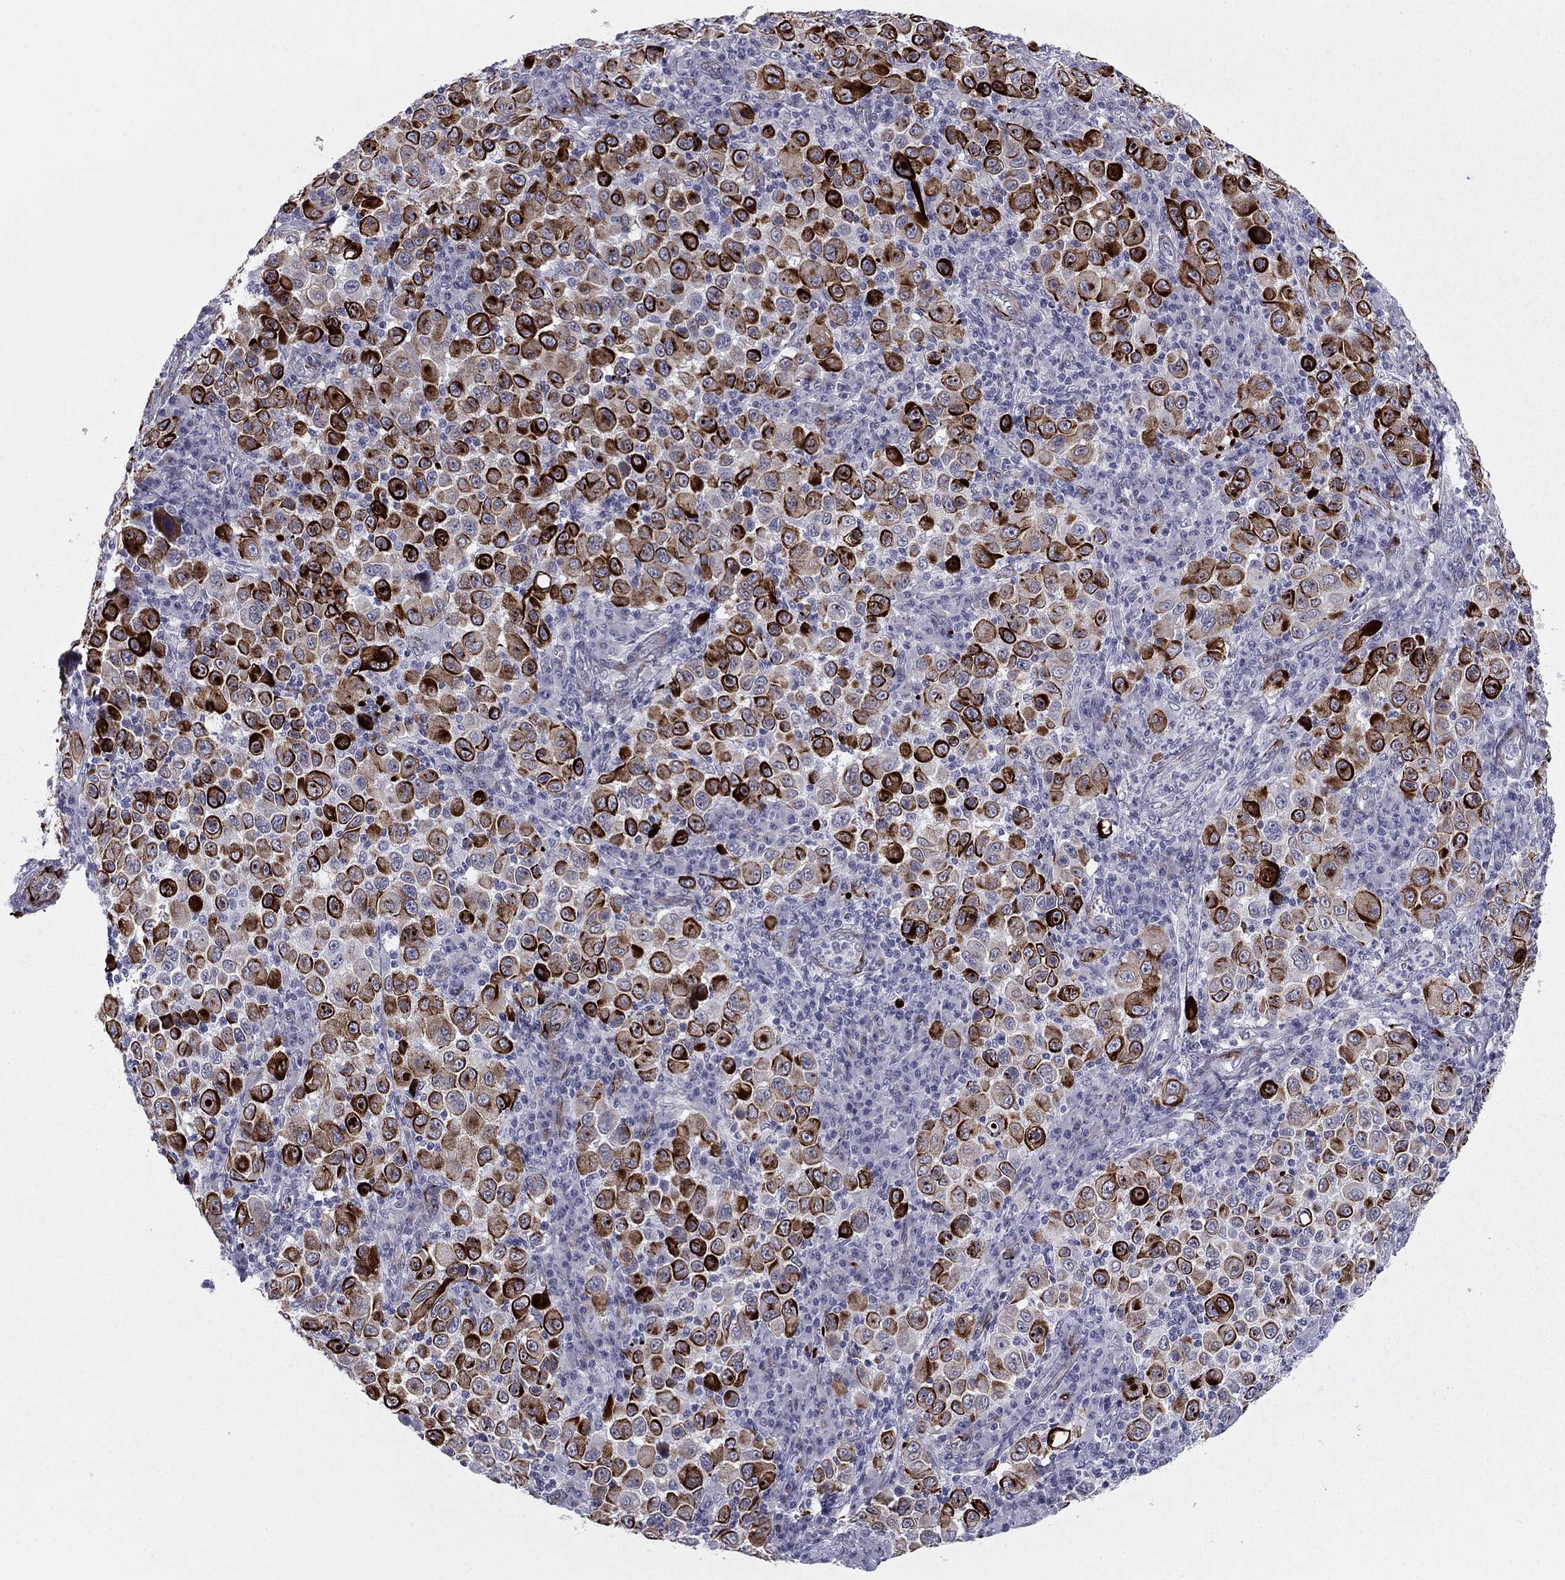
{"staining": {"intensity": "strong", "quantity": "25%-75%", "location": "cytoplasmic/membranous"}, "tissue": "melanoma", "cell_type": "Tumor cells", "image_type": "cancer", "snomed": [{"axis": "morphology", "description": "Malignant melanoma, NOS"}, {"axis": "topography", "description": "Skin"}], "caption": "Human melanoma stained with a protein marker reveals strong staining in tumor cells.", "gene": "ANKS4B", "patient": {"sex": "female", "age": 57}}